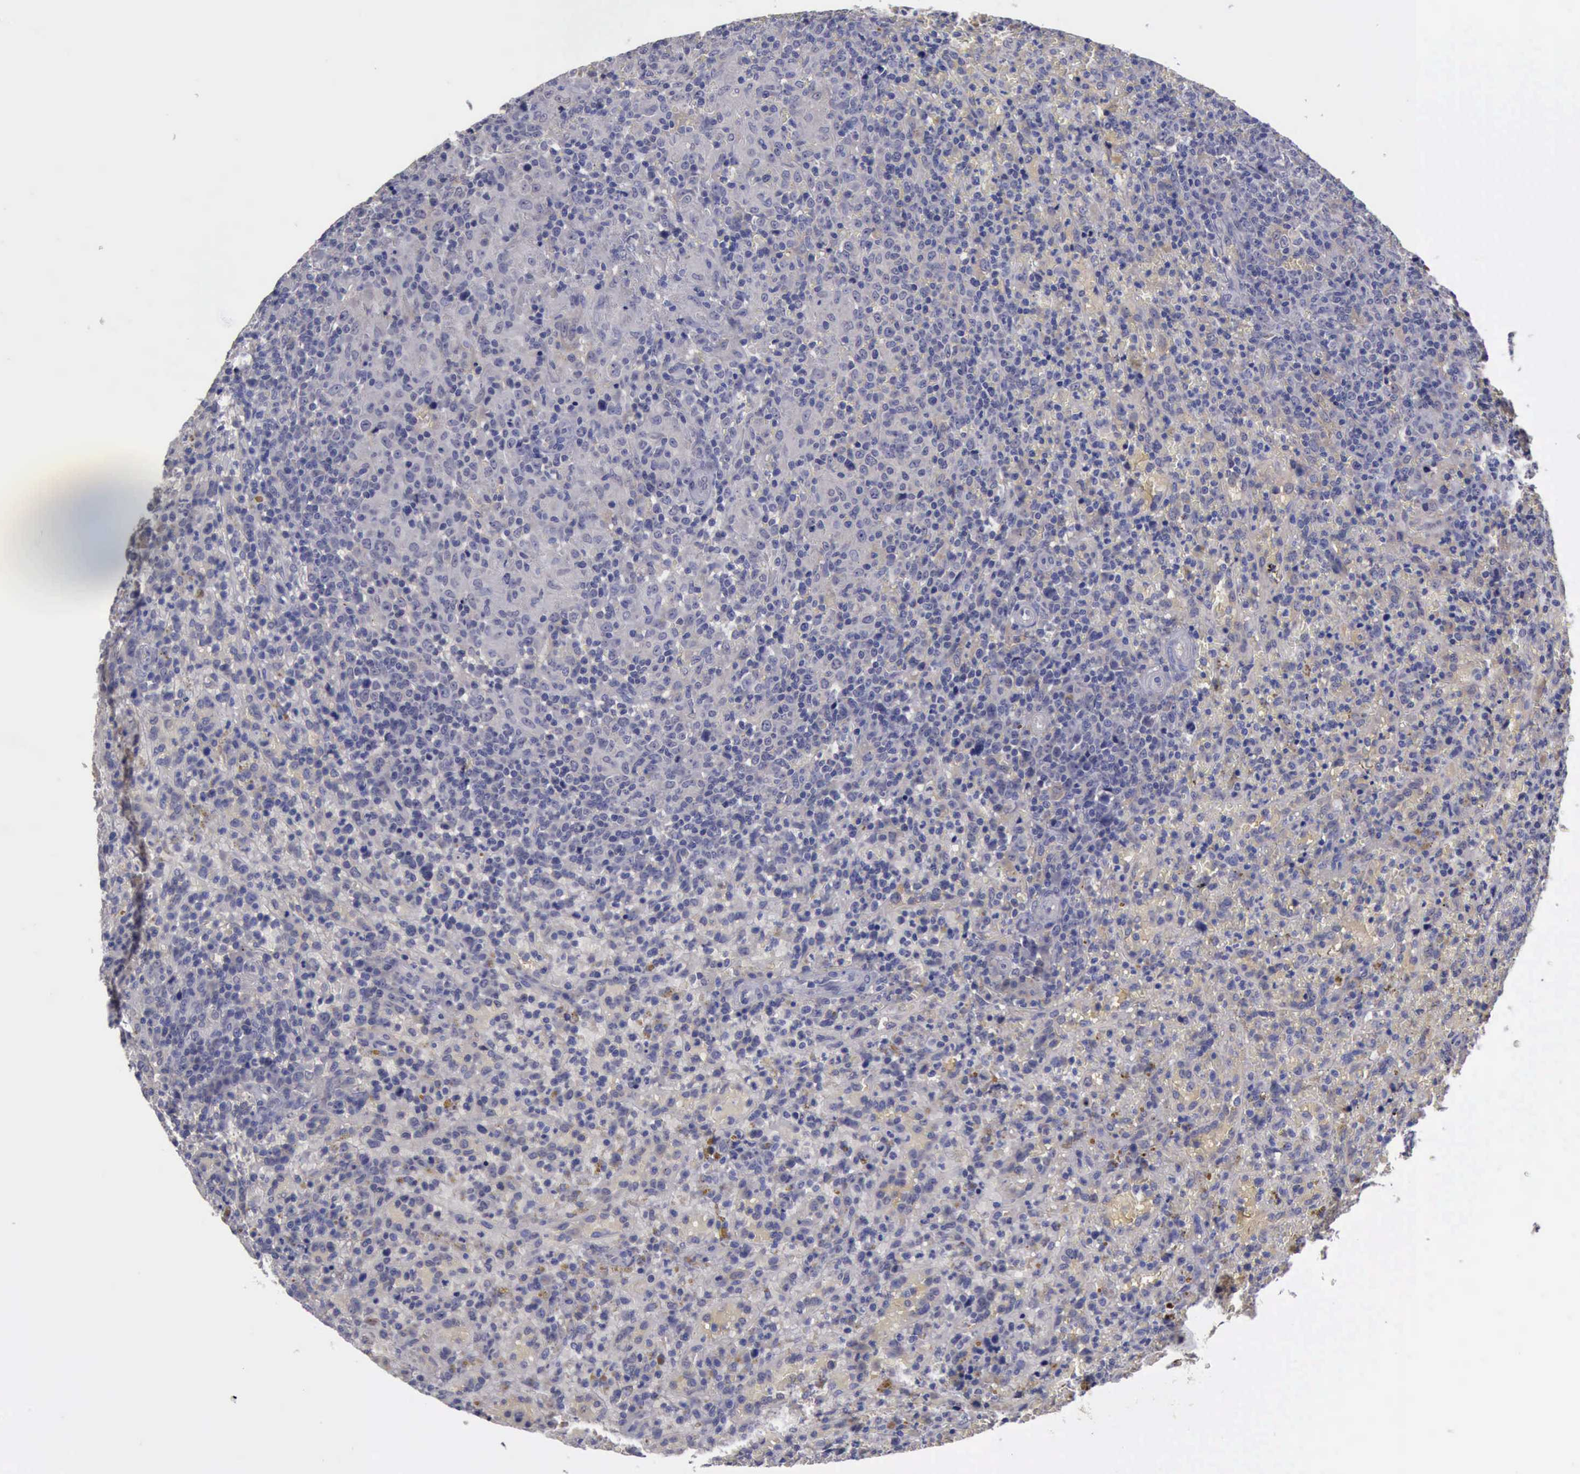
{"staining": {"intensity": "negative", "quantity": "none", "location": "none"}, "tissue": "lymphoma", "cell_type": "Tumor cells", "image_type": "cancer", "snomed": [{"axis": "morphology", "description": "Malignant lymphoma, non-Hodgkin's type, High grade"}, {"axis": "topography", "description": "Spleen"}, {"axis": "topography", "description": "Lymph node"}], "caption": "Tumor cells show no significant expression in lymphoma.", "gene": "PHKA1", "patient": {"sex": "female", "age": 70}}